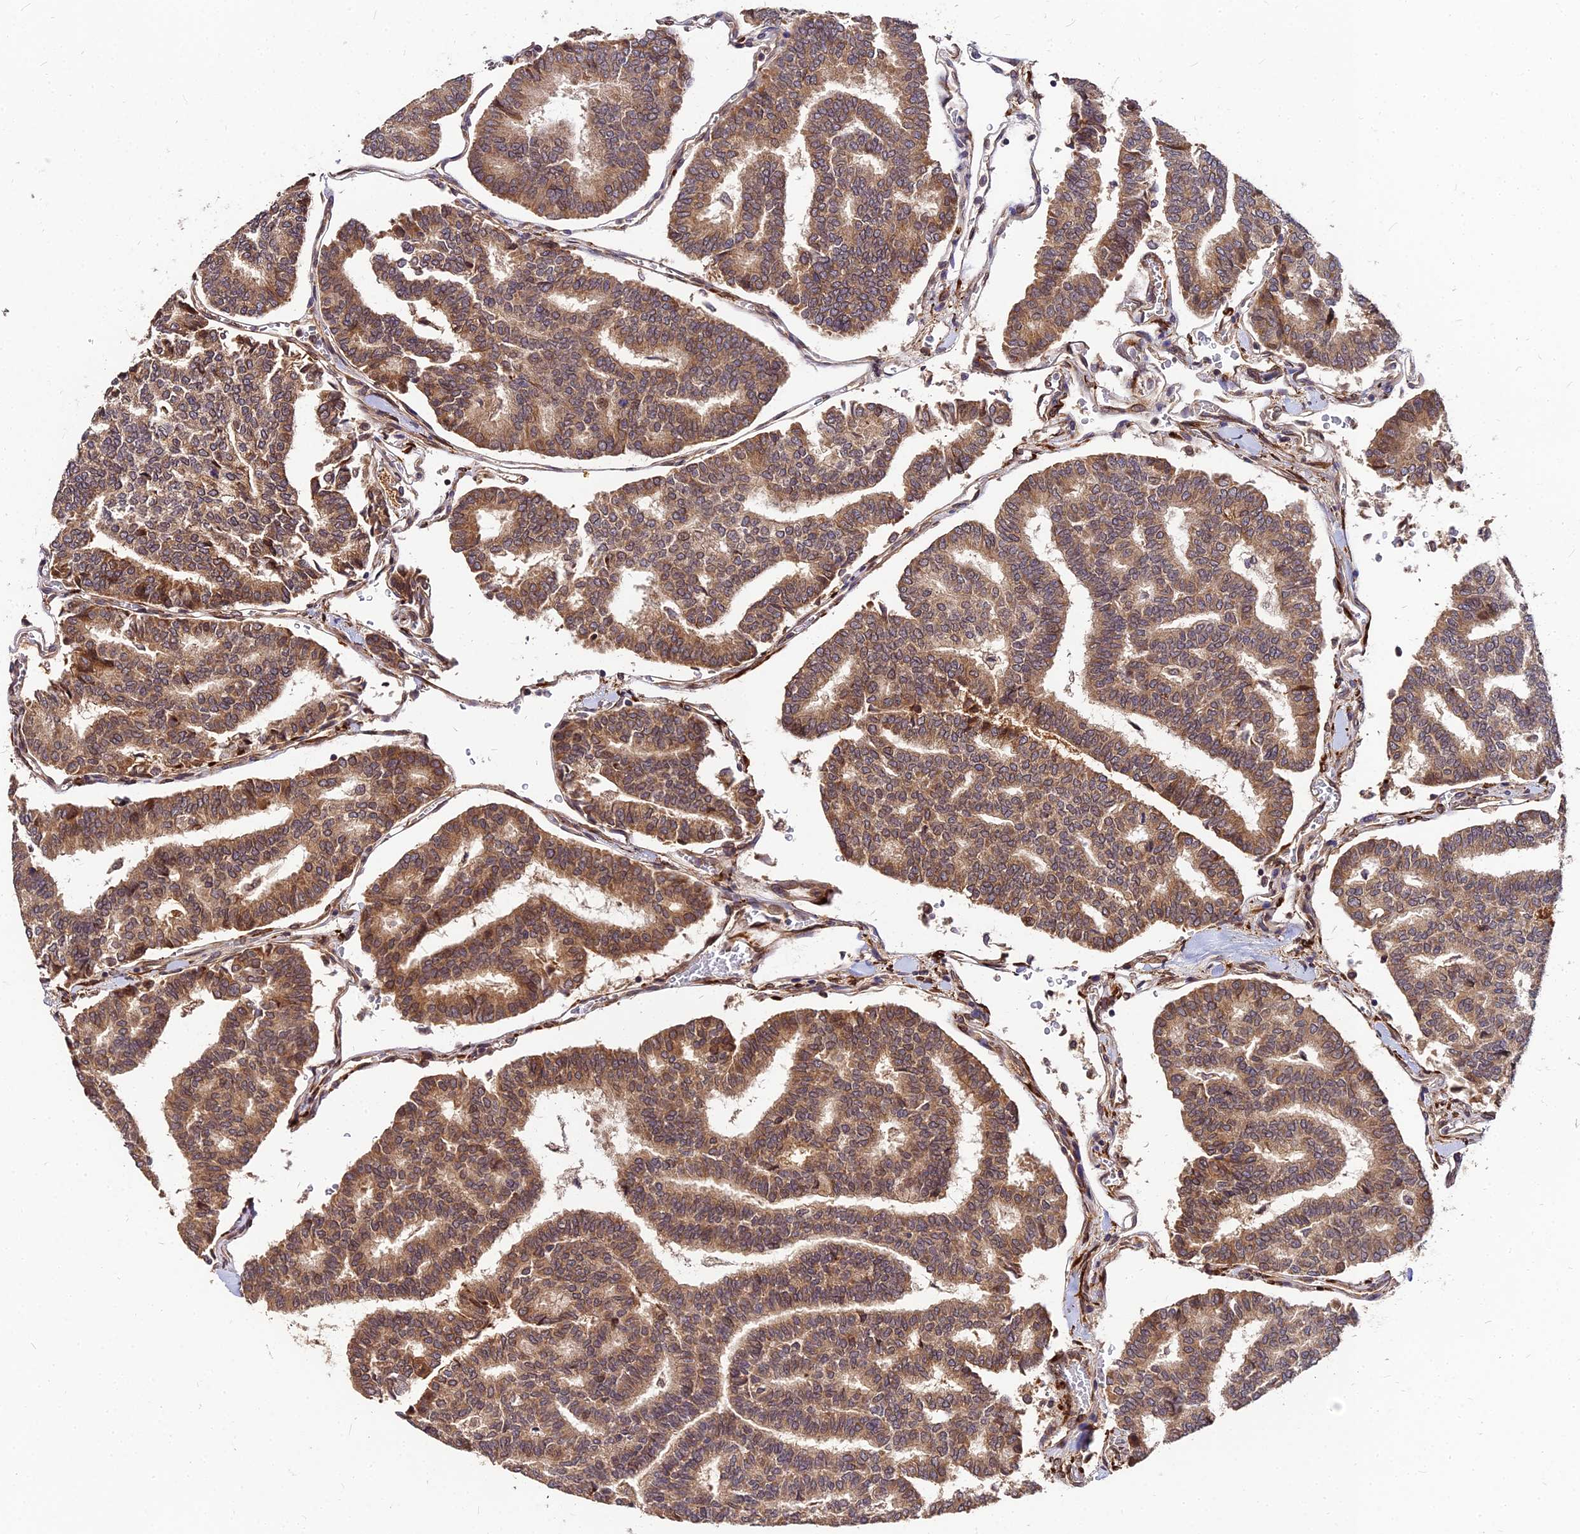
{"staining": {"intensity": "moderate", "quantity": ">75%", "location": "cytoplasmic/membranous"}, "tissue": "thyroid cancer", "cell_type": "Tumor cells", "image_type": "cancer", "snomed": [{"axis": "morphology", "description": "Papillary adenocarcinoma, NOS"}, {"axis": "topography", "description": "Thyroid gland"}], "caption": "IHC histopathology image of thyroid papillary adenocarcinoma stained for a protein (brown), which displays medium levels of moderate cytoplasmic/membranous staining in approximately >75% of tumor cells.", "gene": "PDE4D", "patient": {"sex": "female", "age": 35}}